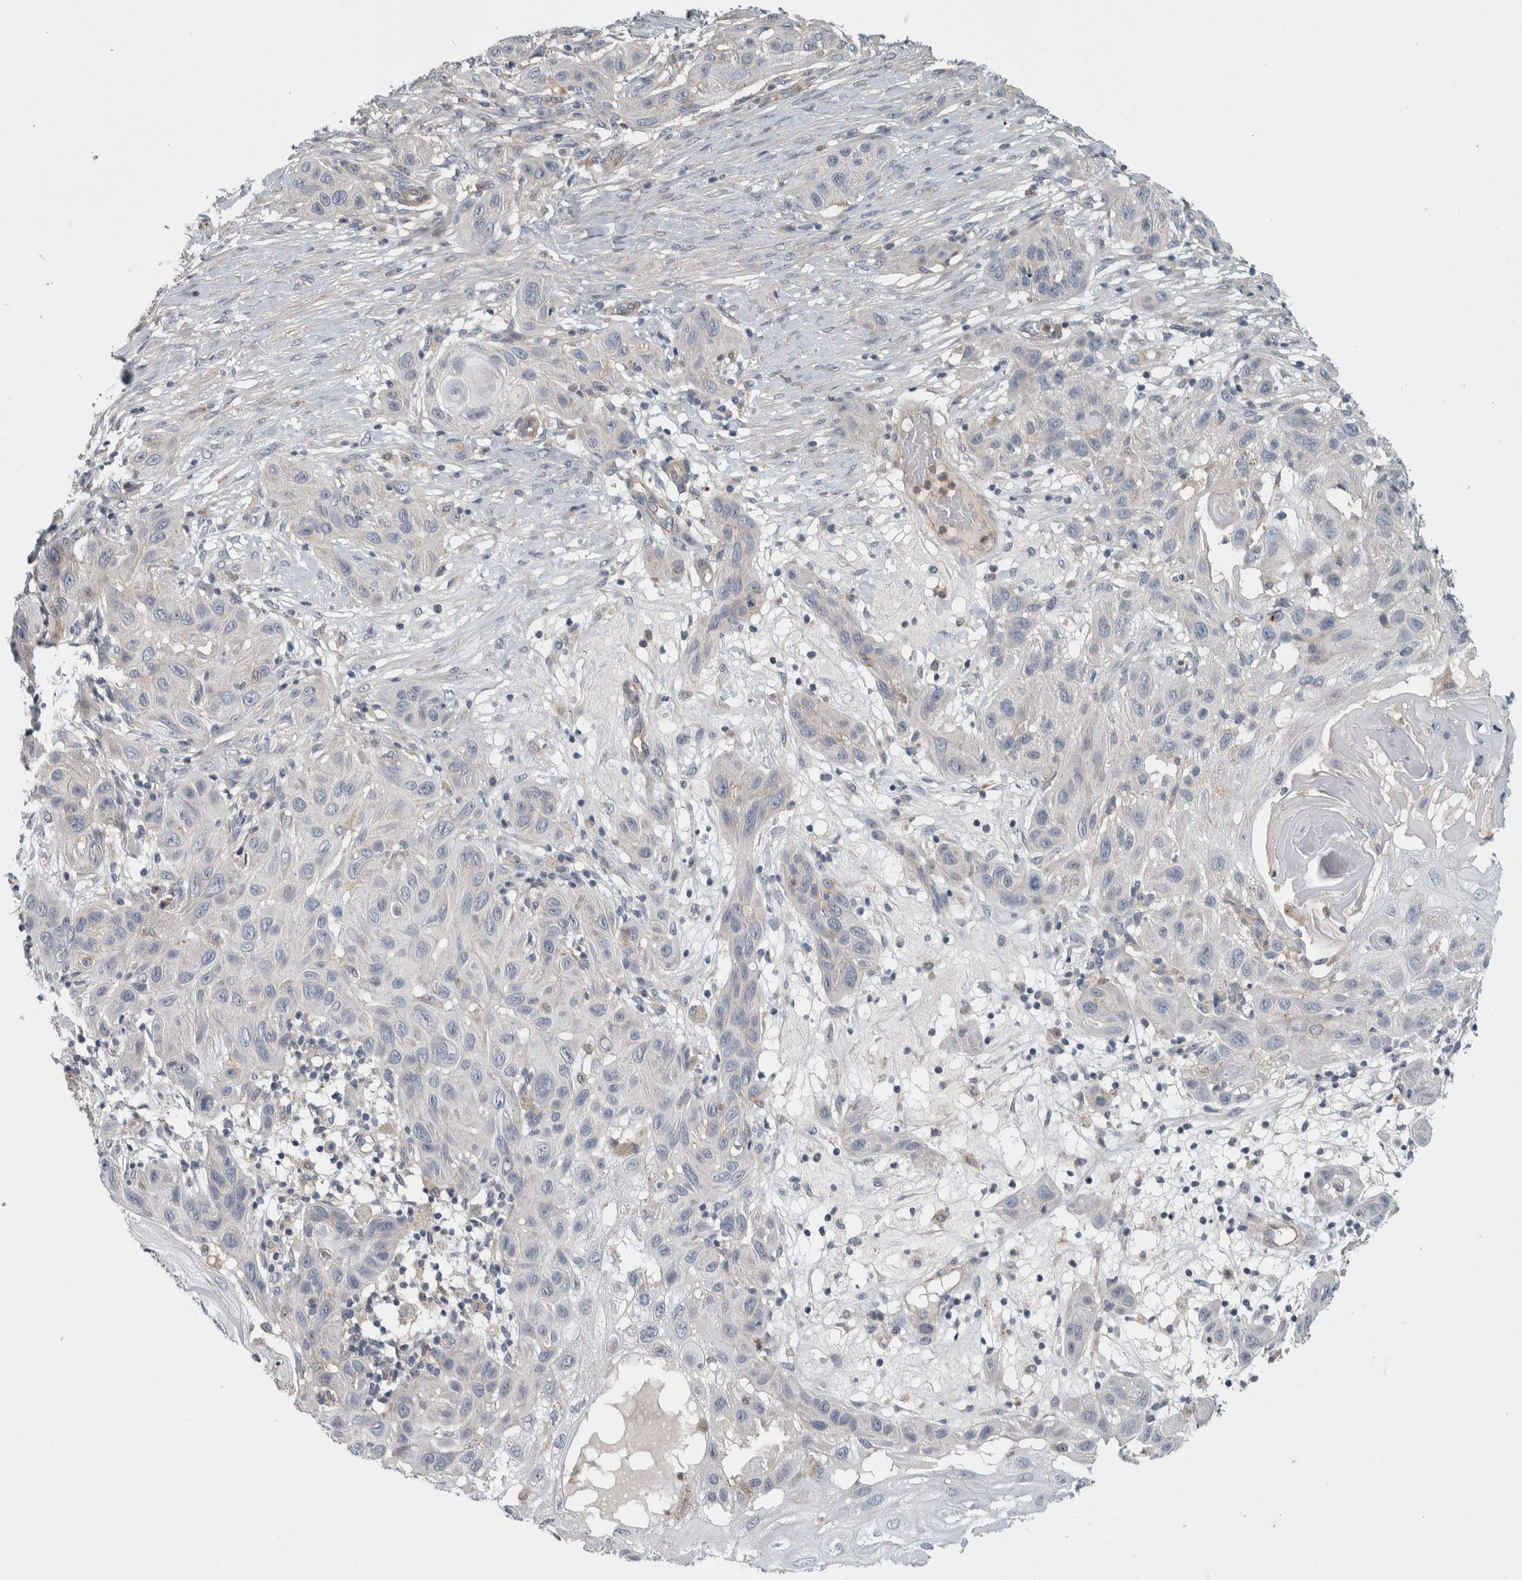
{"staining": {"intensity": "negative", "quantity": "none", "location": "none"}, "tissue": "skin cancer", "cell_type": "Tumor cells", "image_type": "cancer", "snomed": [{"axis": "morphology", "description": "Squamous cell carcinoma, NOS"}, {"axis": "topography", "description": "Skin"}], "caption": "The image reveals no significant expression in tumor cells of skin cancer.", "gene": "KCNJ3", "patient": {"sex": "female", "age": 96}}